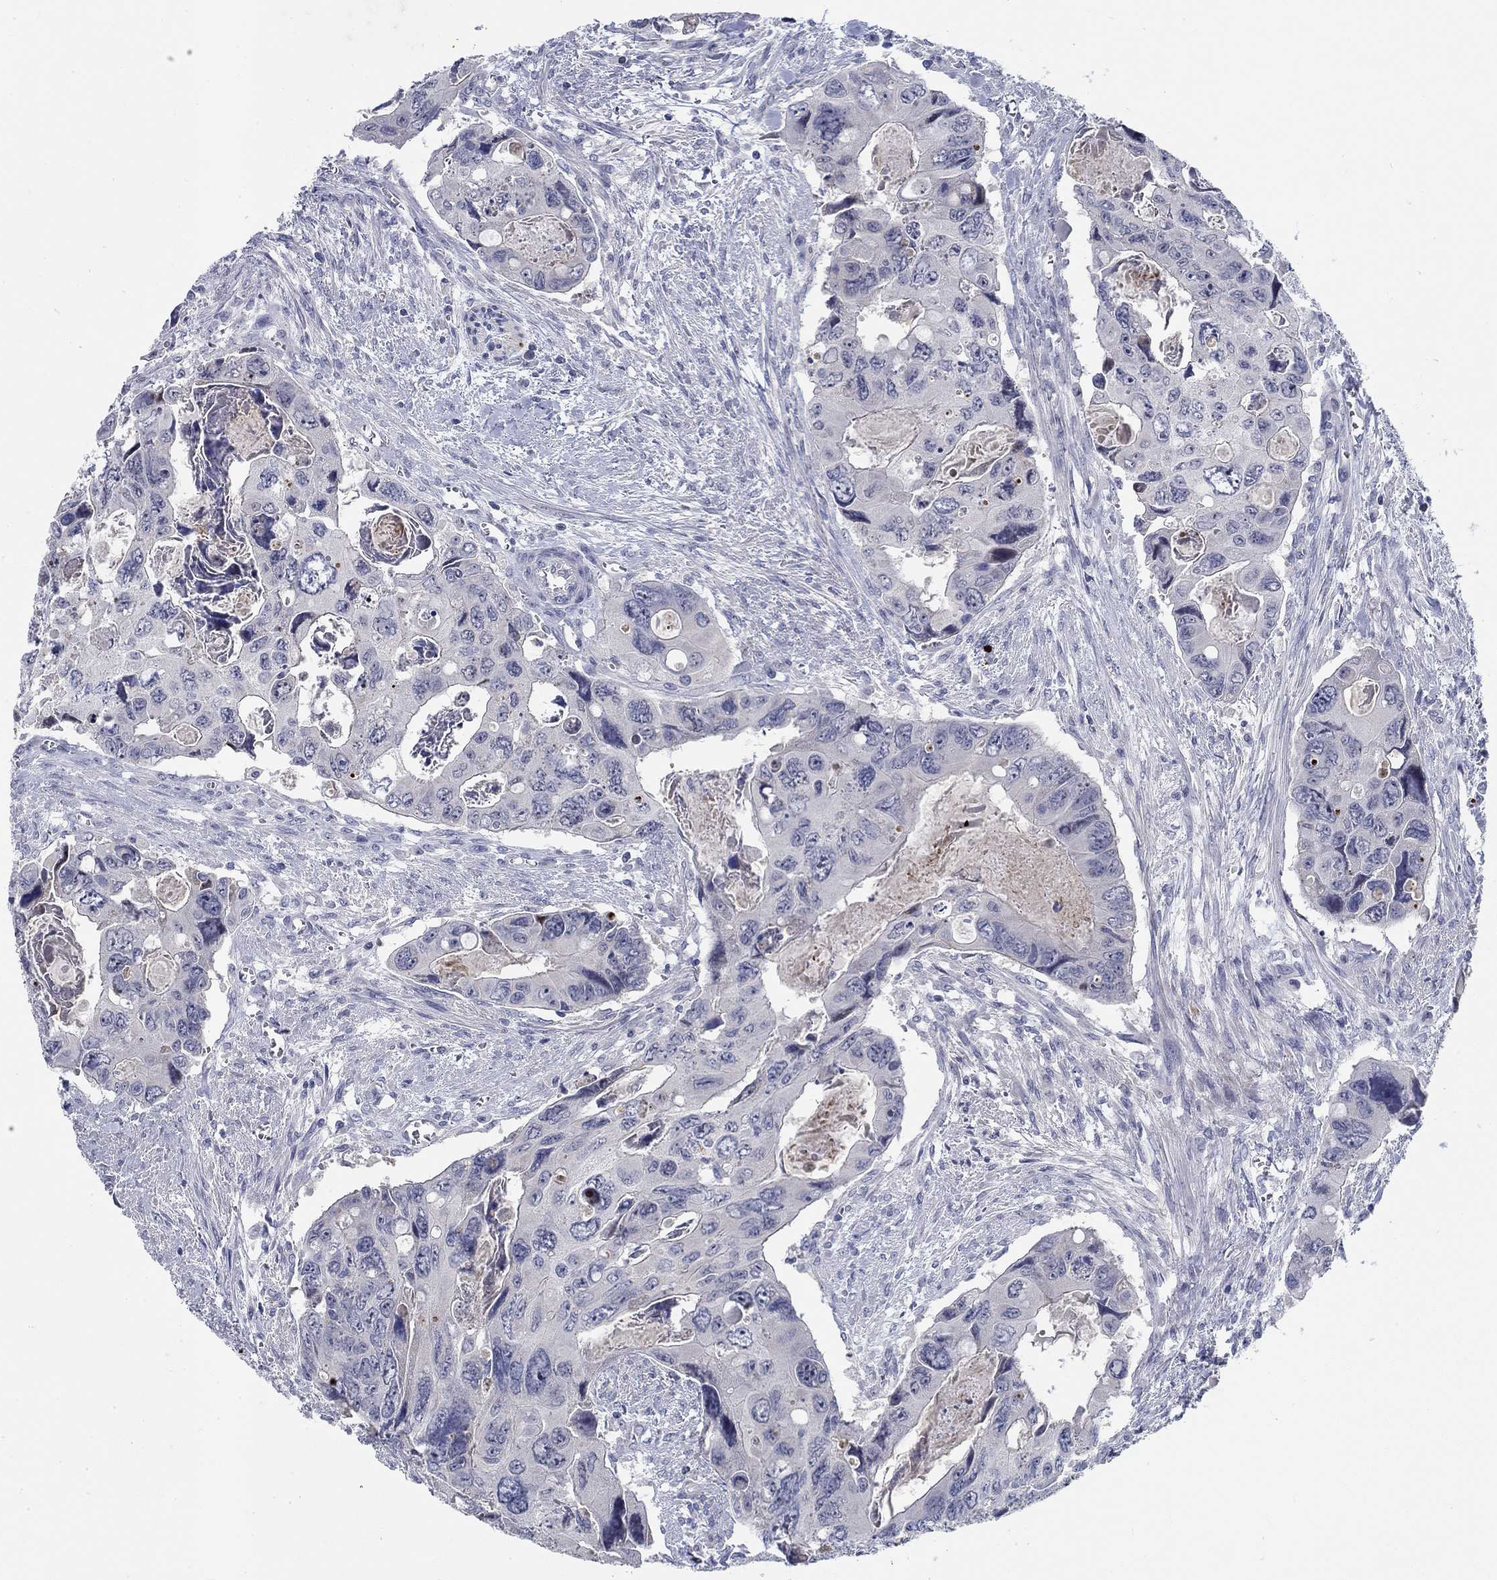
{"staining": {"intensity": "strong", "quantity": "<25%", "location": "nuclear"}, "tissue": "colorectal cancer", "cell_type": "Tumor cells", "image_type": "cancer", "snomed": [{"axis": "morphology", "description": "Adenocarcinoma, NOS"}, {"axis": "topography", "description": "Rectum"}], "caption": "Immunohistochemical staining of colorectal adenocarcinoma reveals strong nuclear protein positivity in about <25% of tumor cells. The staining was performed using DAB, with brown indicating positive protein expression. Nuclei are stained blue with hematoxylin.", "gene": "SMIM18", "patient": {"sex": "male", "age": 62}}